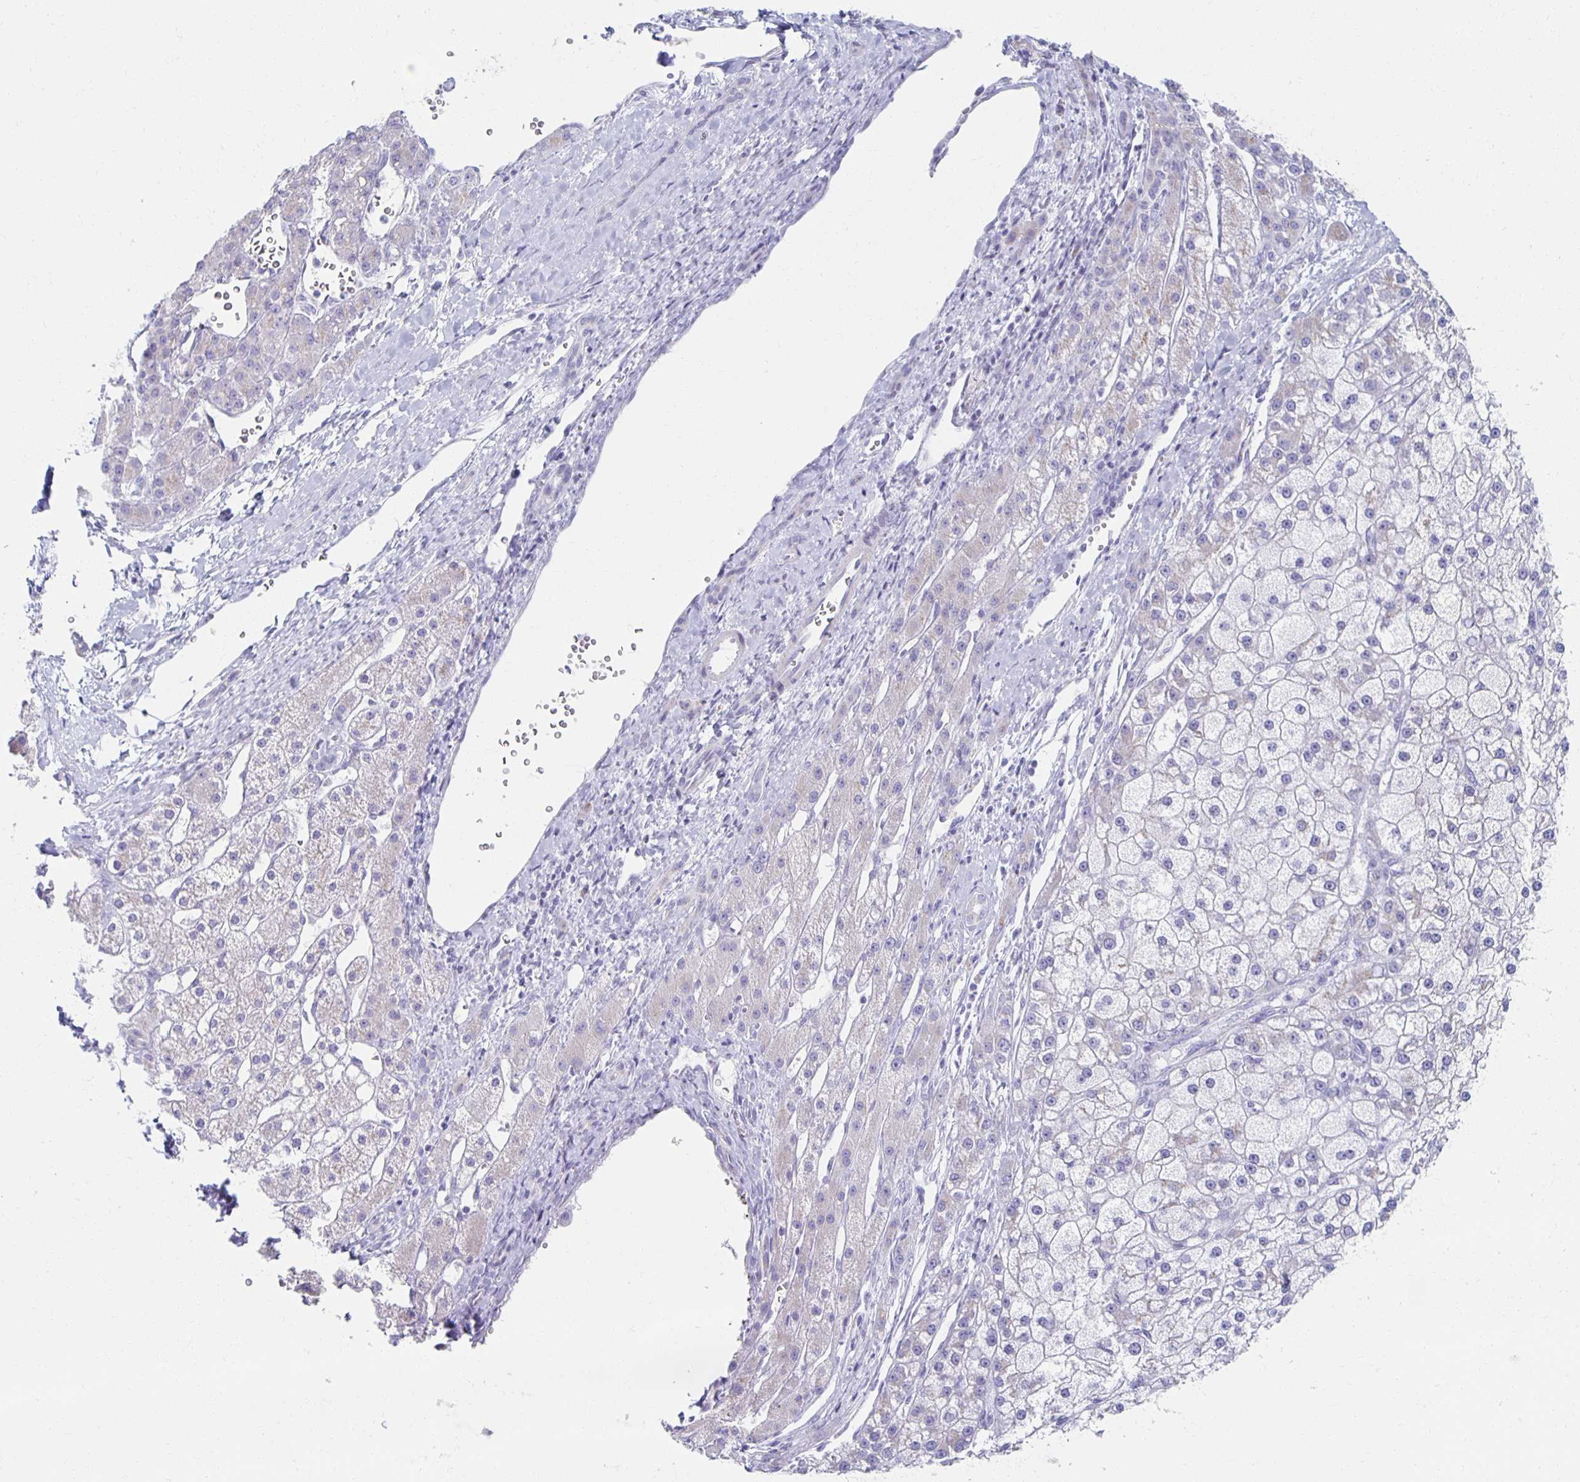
{"staining": {"intensity": "negative", "quantity": "none", "location": "none"}, "tissue": "liver cancer", "cell_type": "Tumor cells", "image_type": "cancer", "snomed": [{"axis": "morphology", "description": "Carcinoma, Hepatocellular, NOS"}, {"axis": "topography", "description": "Liver"}], "caption": "Immunohistochemical staining of human liver cancer (hepatocellular carcinoma) shows no significant staining in tumor cells.", "gene": "TEX44", "patient": {"sex": "male", "age": 67}}